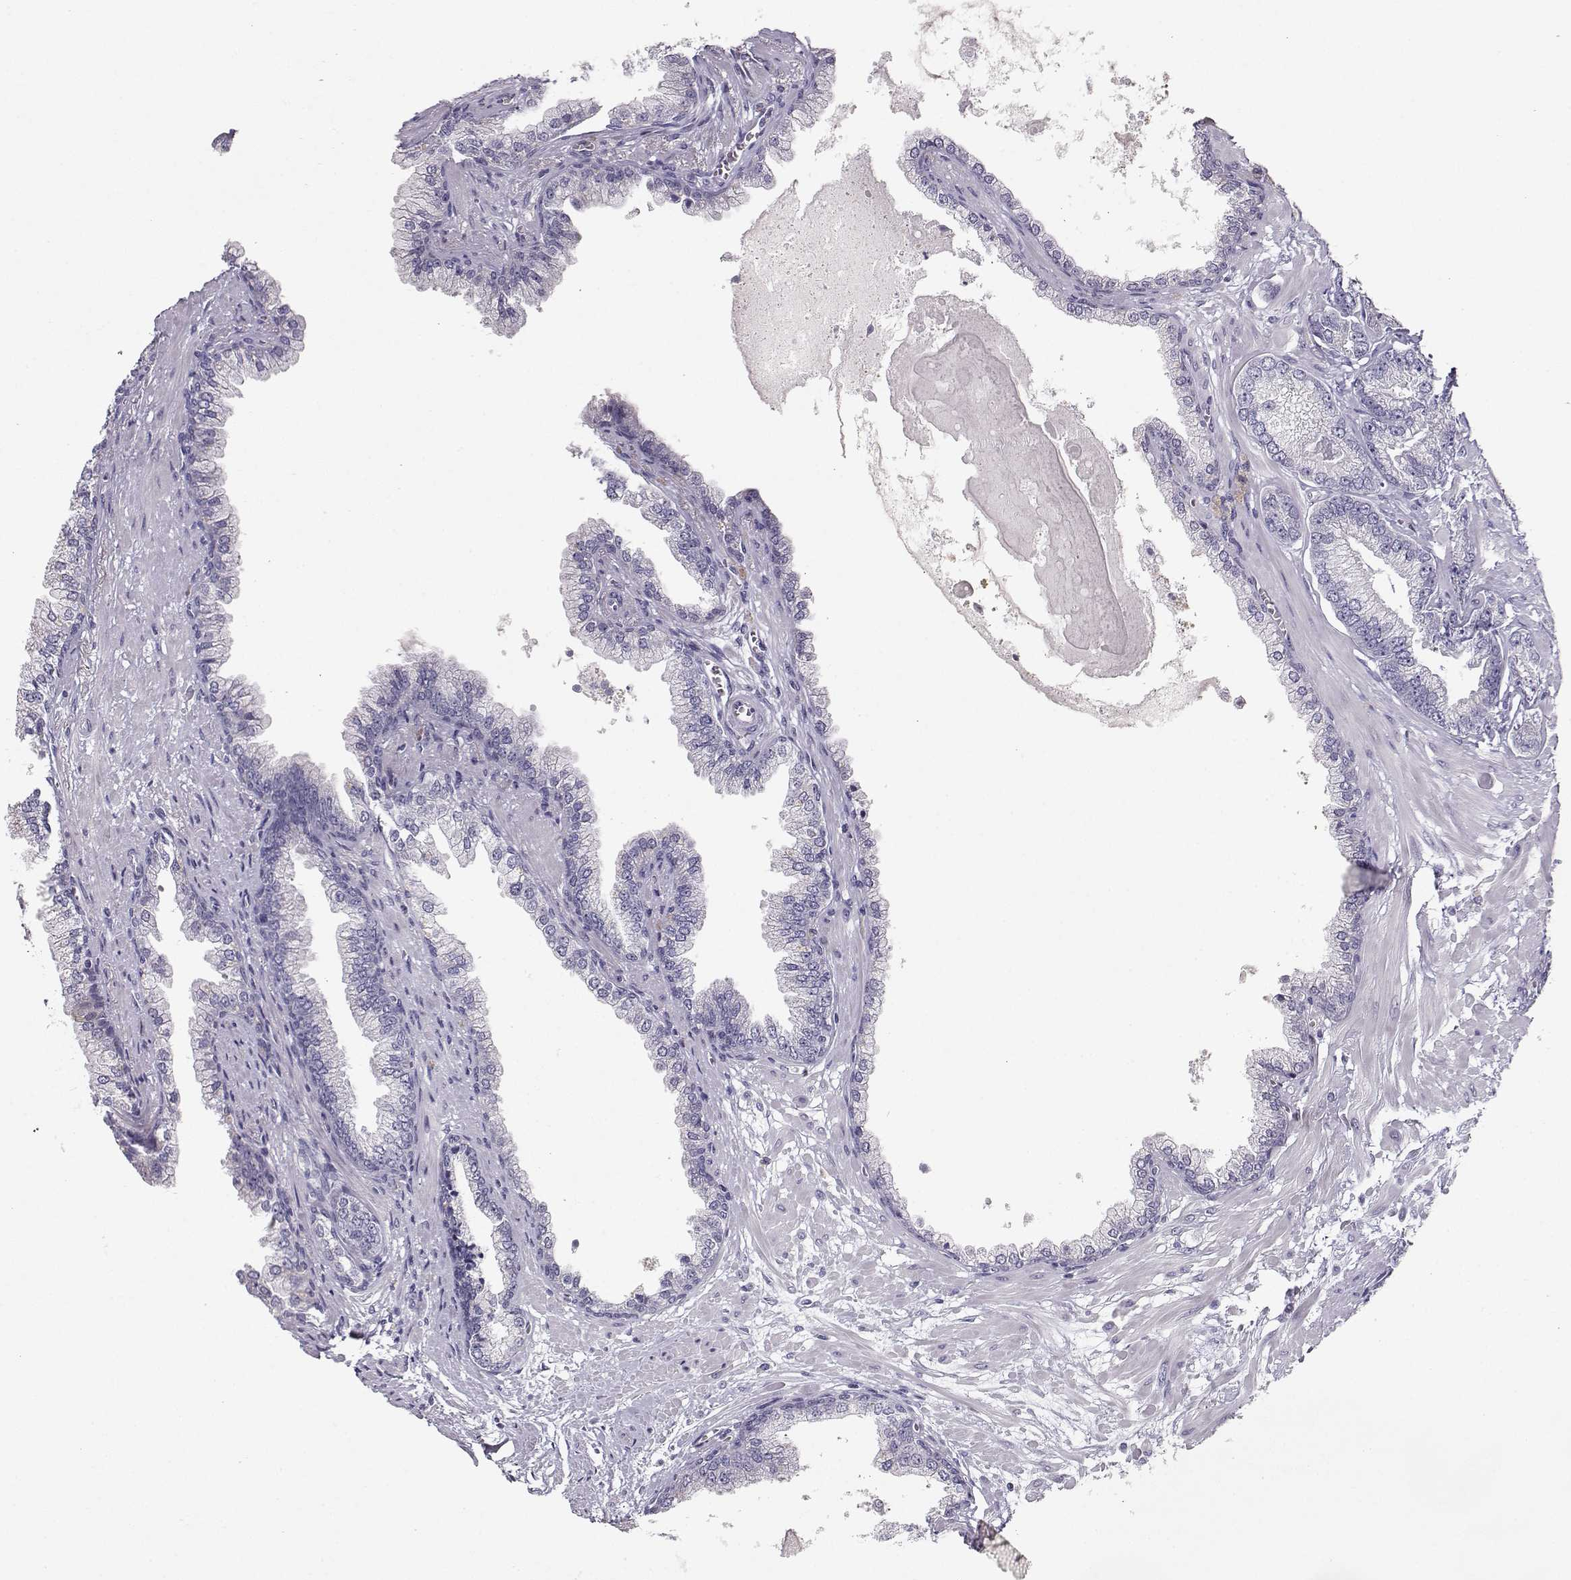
{"staining": {"intensity": "negative", "quantity": "none", "location": "none"}, "tissue": "prostate cancer", "cell_type": "Tumor cells", "image_type": "cancer", "snomed": [{"axis": "morphology", "description": "Adenocarcinoma, Low grade"}, {"axis": "topography", "description": "Prostate"}], "caption": "Immunohistochemical staining of prostate cancer exhibits no significant positivity in tumor cells.", "gene": "GLIPR1L2", "patient": {"sex": "male", "age": 64}}